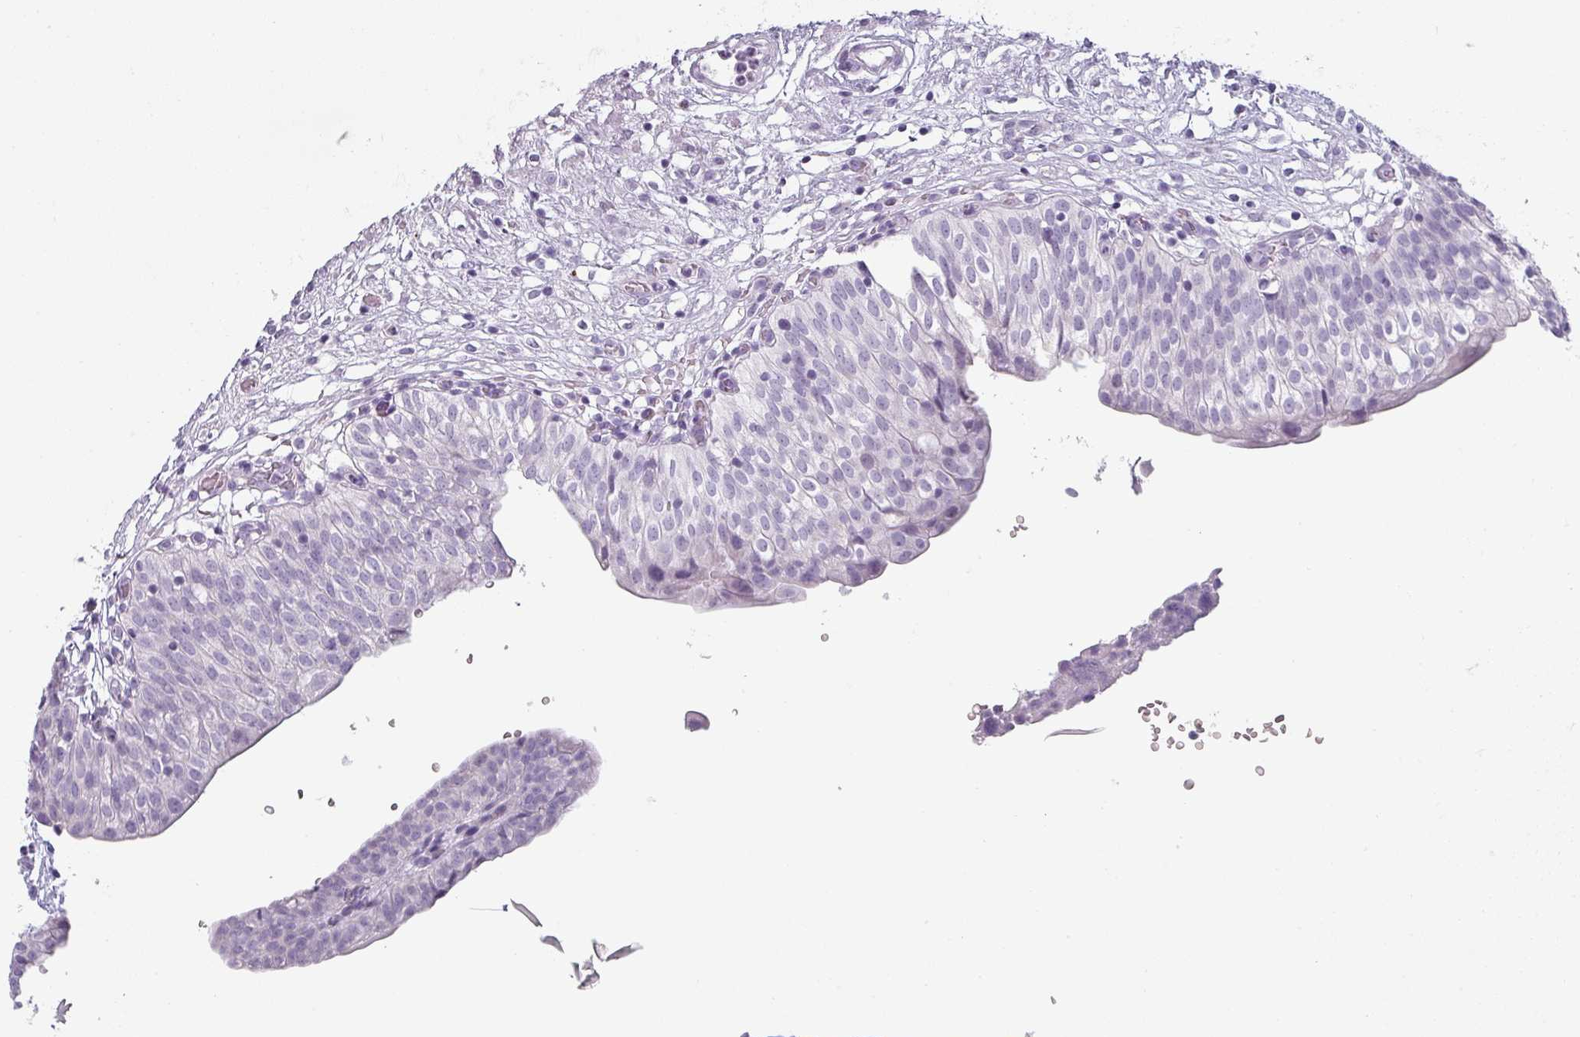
{"staining": {"intensity": "negative", "quantity": "none", "location": "none"}, "tissue": "urinary bladder", "cell_type": "Urothelial cells", "image_type": "normal", "snomed": [{"axis": "morphology", "description": "Normal tissue, NOS"}, {"axis": "topography", "description": "Urinary bladder"}], "caption": "The immunohistochemistry (IHC) image has no significant positivity in urothelial cells of urinary bladder. (DAB immunohistochemistry visualized using brightfield microscopy, high magnification).", "gene": "SFTPA1", "patient": {"sex": "male", "age": 55}}